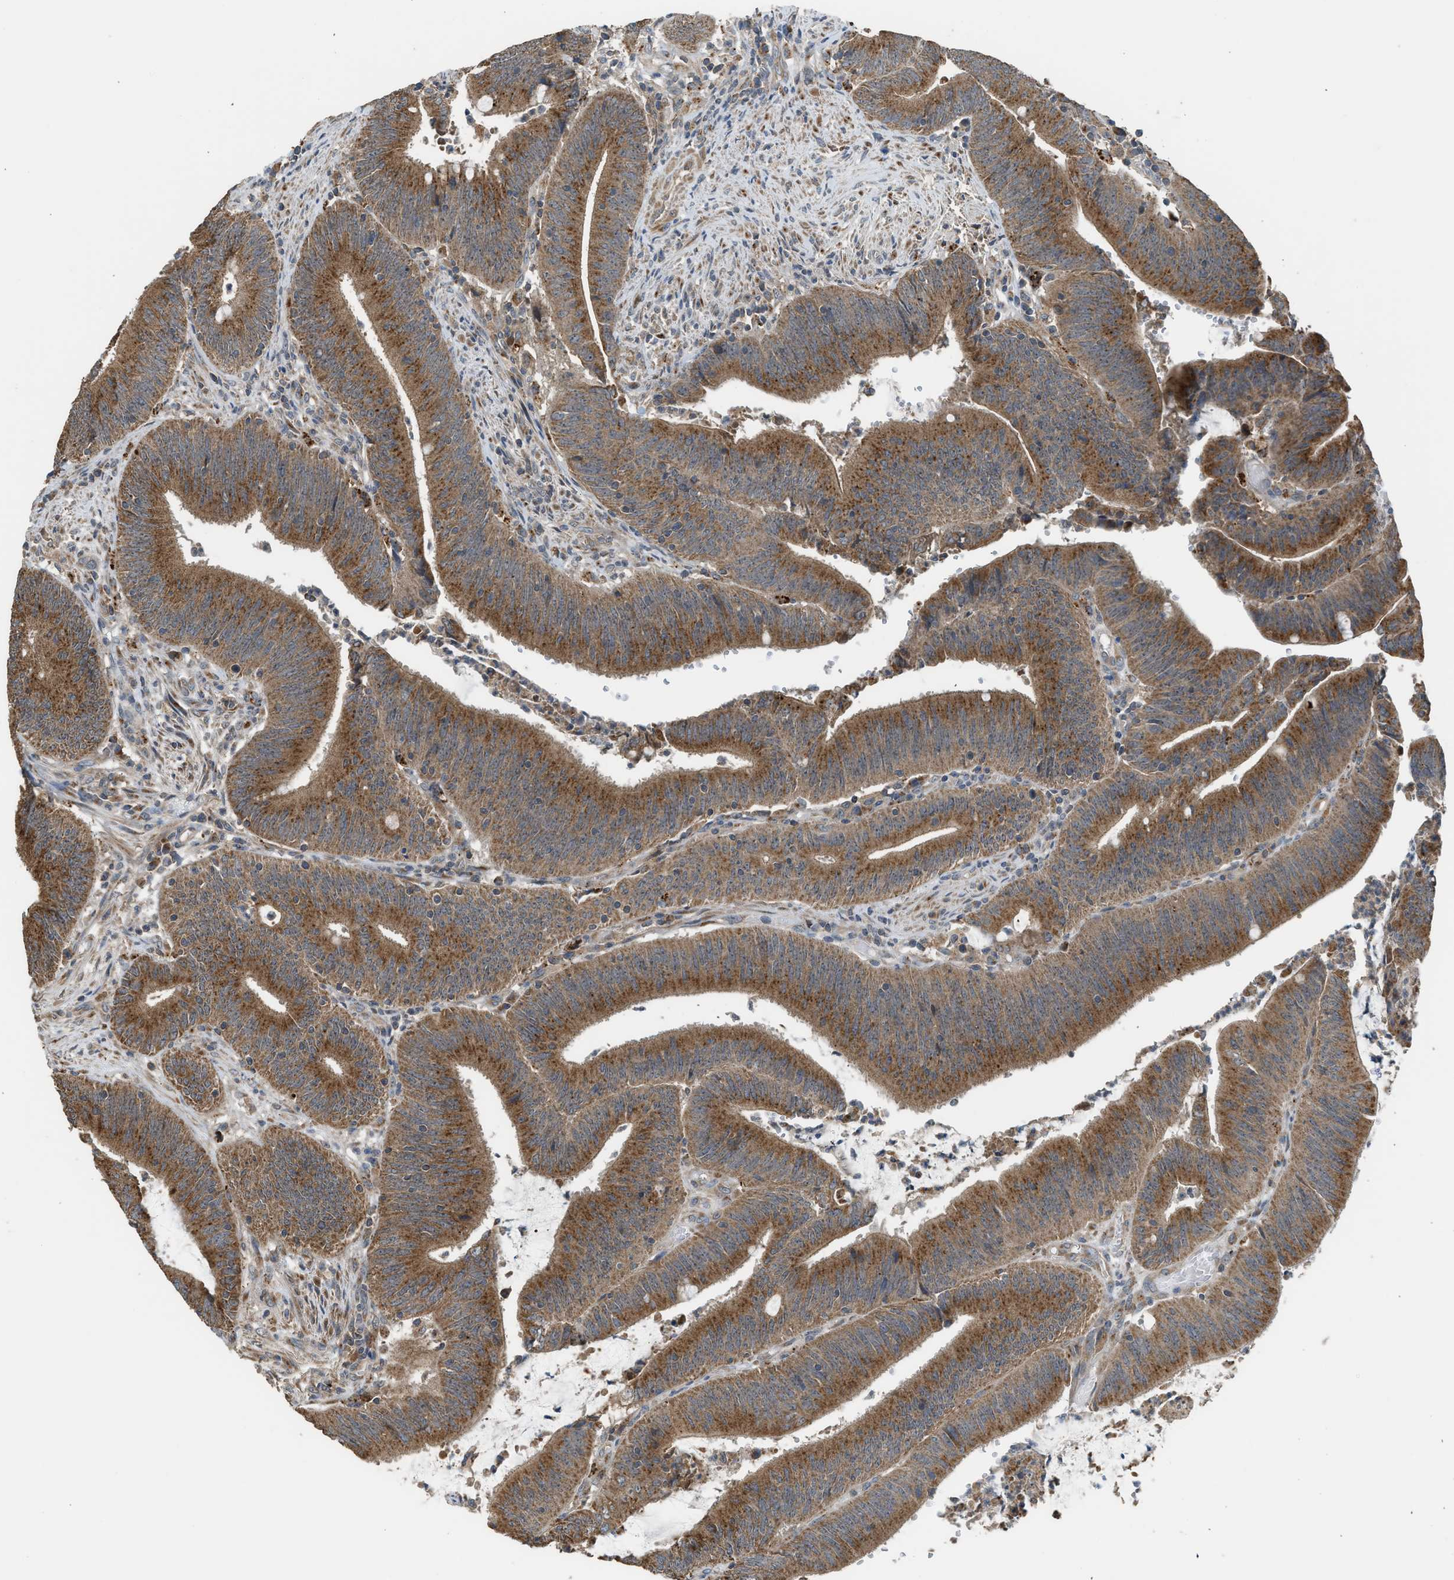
{"staining": {"intensity": "strong", "quantity": ">75%", "location": "cytoplasmic/membranous"}, "tissue": "colorectal cancer", "cell_type": "Tumor cells", "image_type": "cancer", "snomed": [{"axis": "morphology", "description": "Normal tissue, NOS"}, {"axis": "morphology", "description": "Adenocarcinoma, NOS"}, {"axis": "topography", "description": "Rectum"}], "caption": "An immunohistochemistry micrograph of neoplastic tissue is shown. Protein staining in brown highlights strong cytoplasmic/membranous positivity in colorectal cancer (adenocarcinoma) within tumor cells.", "gene": "STARD3", "patient": {"sex": "female", "age": 66}}